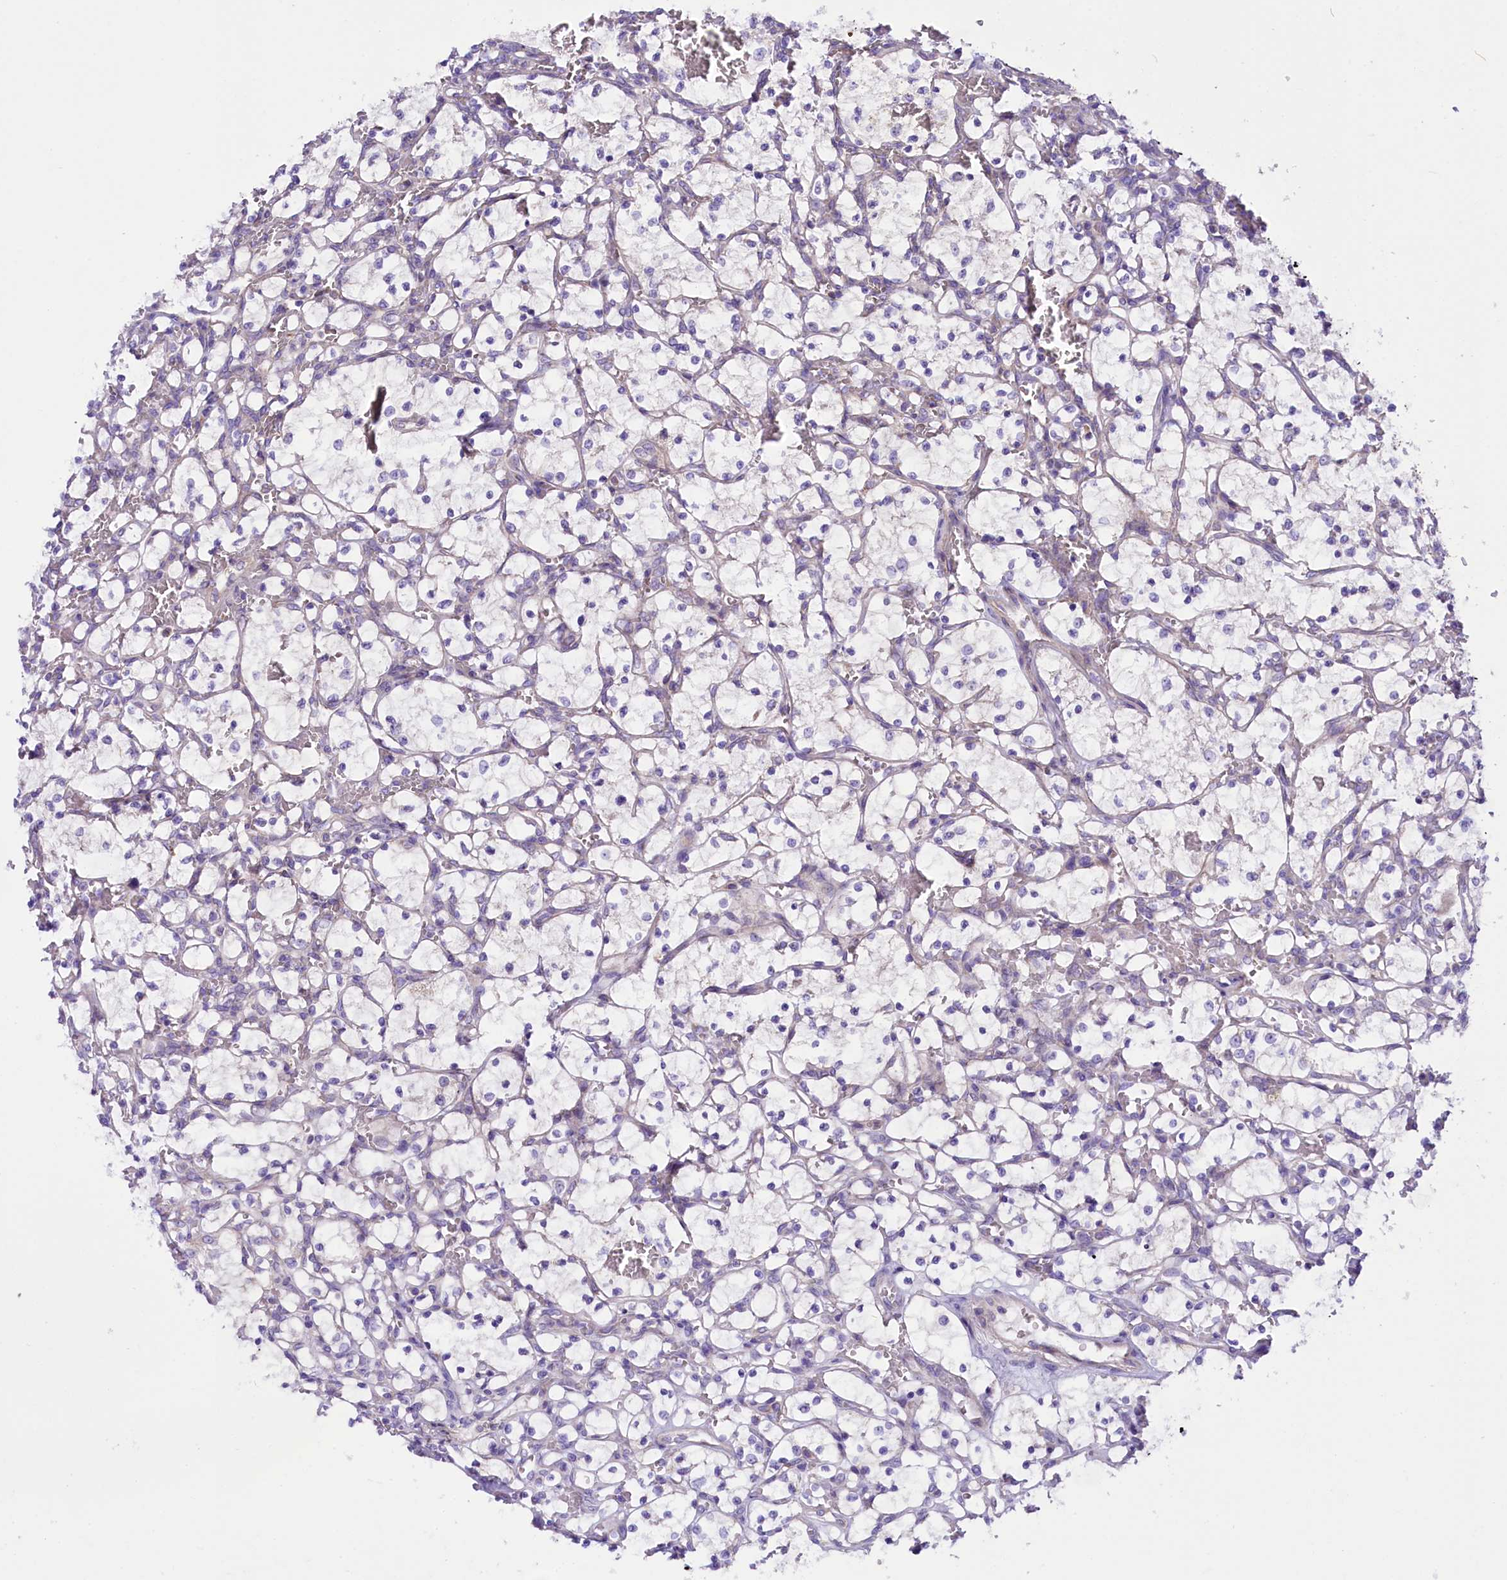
{"staining": {"intensity": "negative", "quantity": "none", "location": "none"}, "tissue": "renal cancer", "cell_type": "Tumor cells", "image_type": "cancer", "snomed": [{"axis": "morphology", "description": "Adenocarcinoma, NOS"}, {"axis": "topography", "description": "Kidney"}], "caption": "Tumor cells show no significant protein staining in renal cancer (adenocarcinoma).", "gene": "PTPRU", "patient": {"sex": "female", "age": 69}}